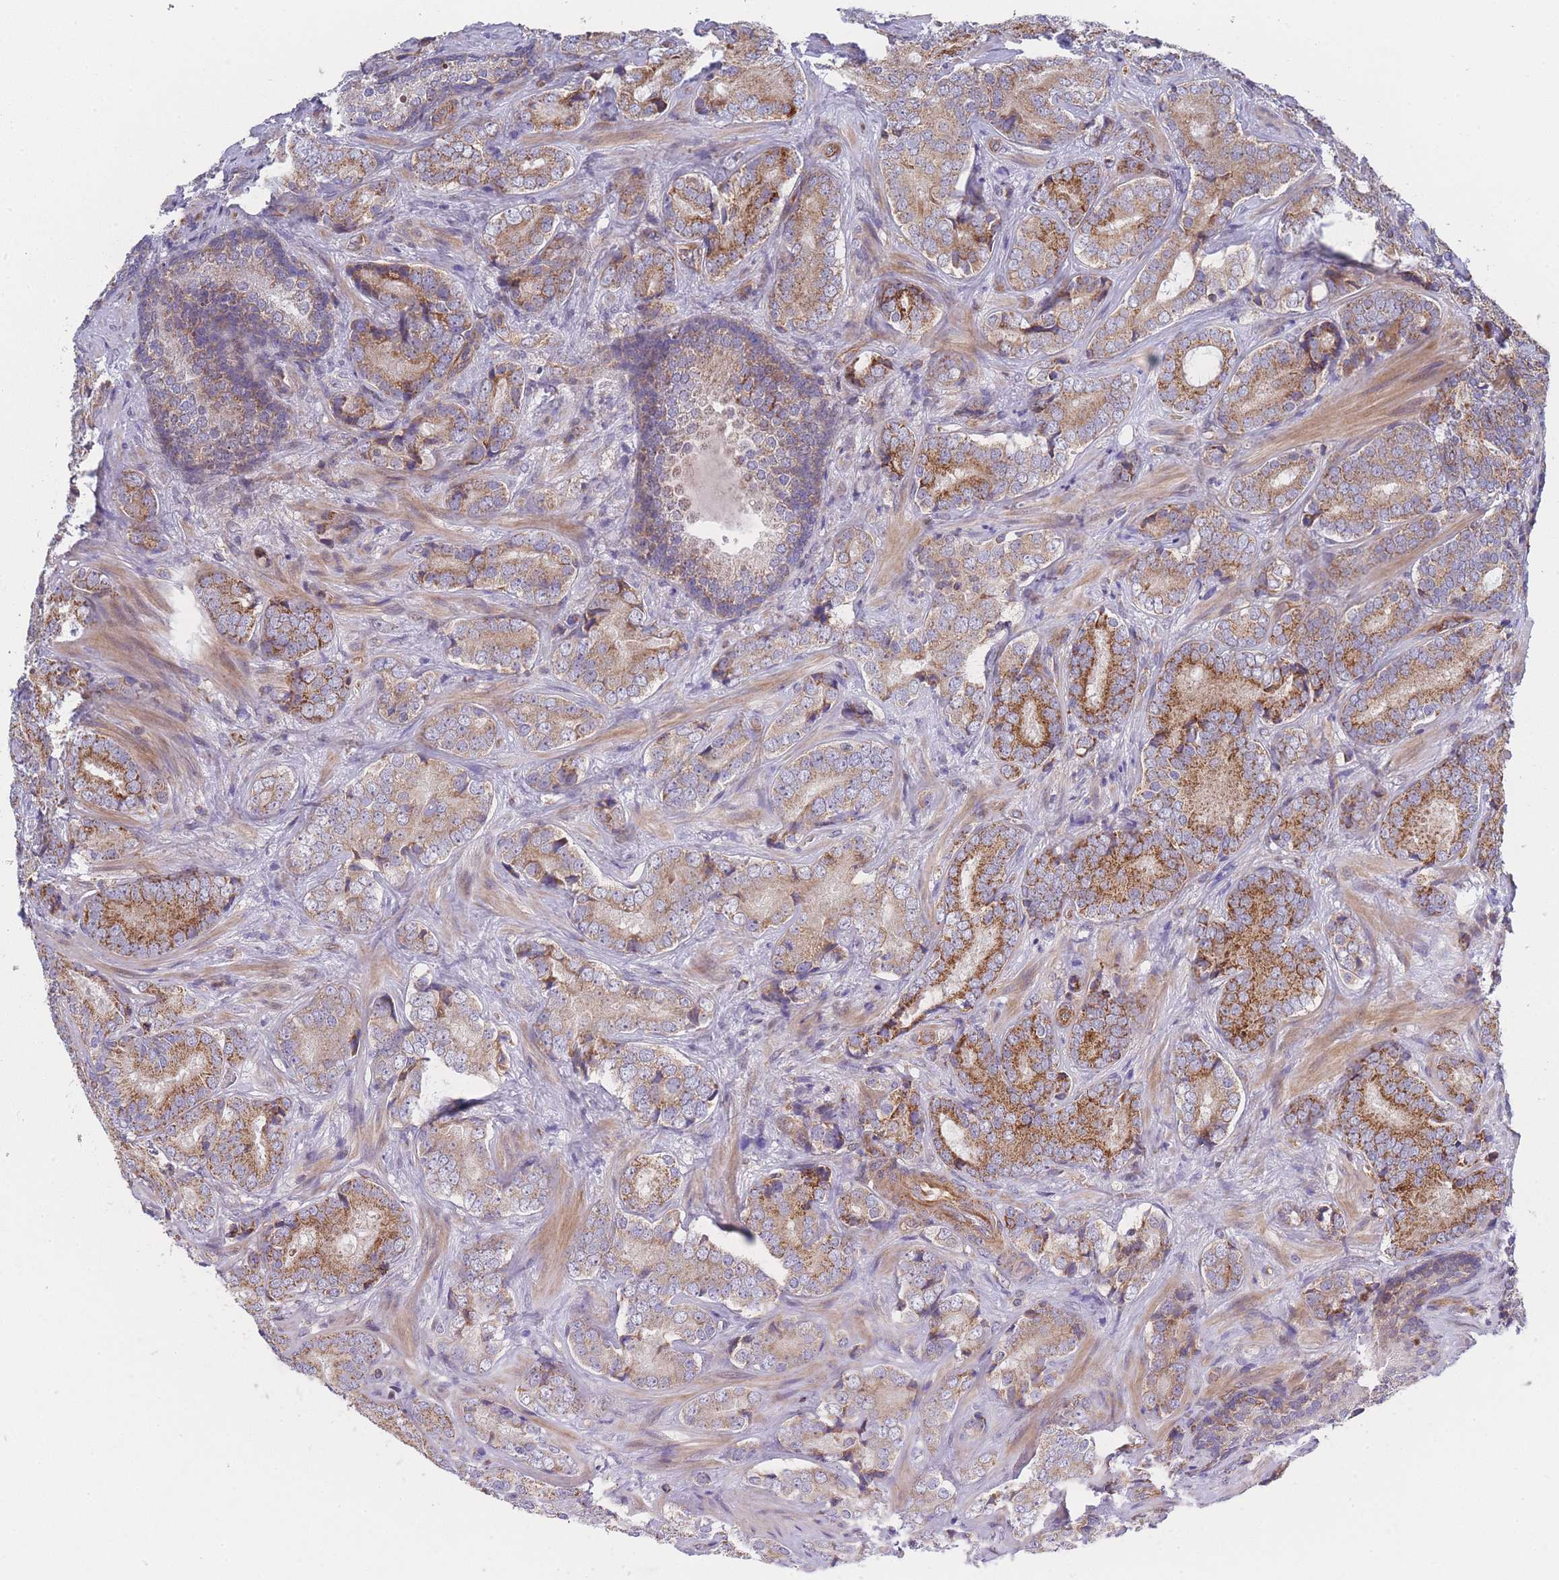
{"staining": {"intensity": "strong", "quantity": "25%-75%", "location": "cytoplasmic/membranous"}, "tissue": "prostate cancer", "cell_type": "Tumor cells", "image_type": "cancer", "snomed": [{"axis": "morphology", "description": "Adenocarcinoma, Low grade"}, {"axis": "topography", "description": "Prostate"}], "caption": "There is high levels of strong cytoplasmic/membranous expression in tumor cells of prostate low-grade adenocarcinoma, as demonstrated by immunohistochemical staining (brown color).", "gene": "MTRES1", "patient": {"sex": "male", "age": 58}}